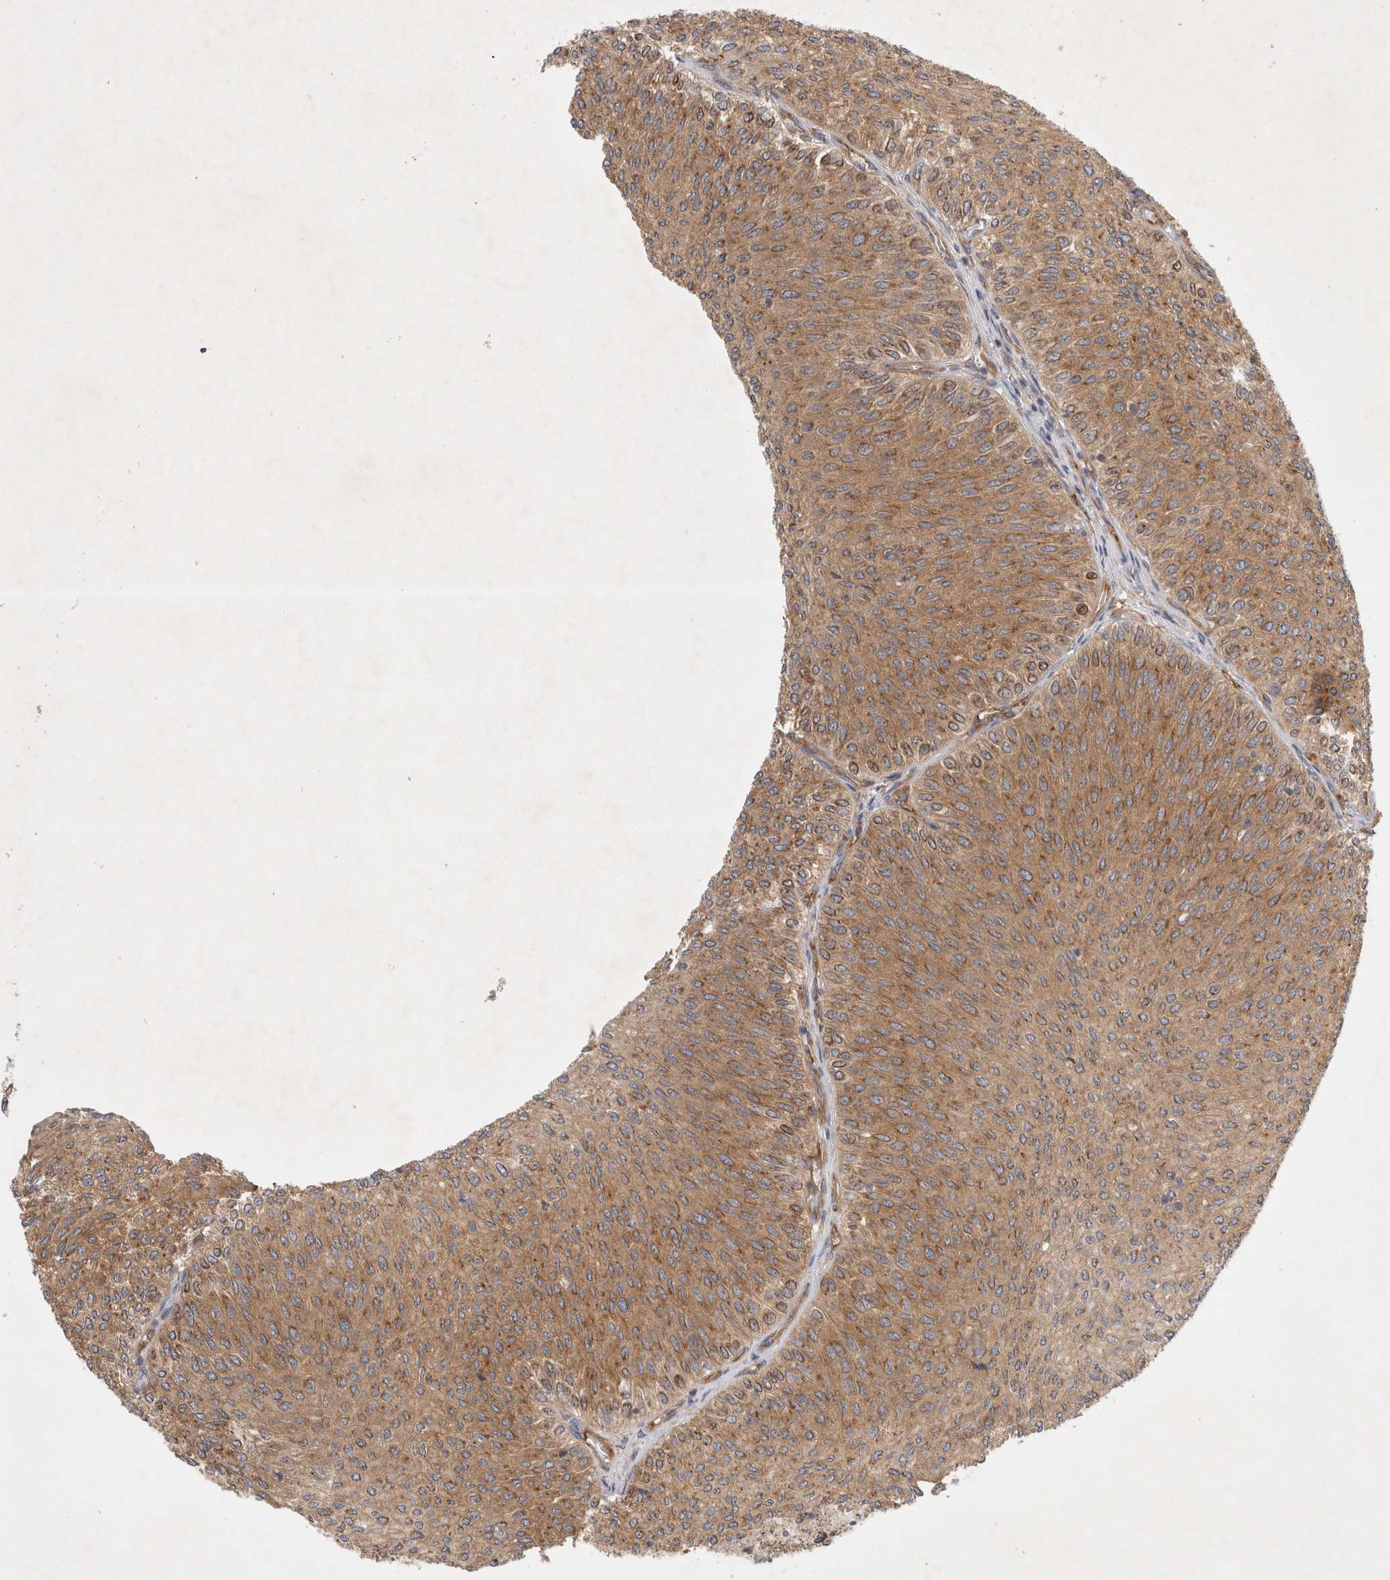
{"staining": {"intensity": "moderate", "quantity": ">75%", "location": "cytoplasmic/membranous"}, "tissue": "urothelial cancer", "cell_type": "Tumor cells", "image_type": "cancer", "snomed": [{"axis": "morphology", "description": "Urothelial carcinoma, Low grade"}, {"axis": "topography", "description": "Urinary bladder"}], "caption": "Immunohistochemical staining of human low-grade urothelial carcinoma demonstrates medium levels of moderate cytoplasmic/membranous protein expression in about >75% of tumor cells. (DAB = brown stain, brightfield microscopy at high magnification).", "gene": "GPR150", "patient": {"sex": "male", "age": 78}}